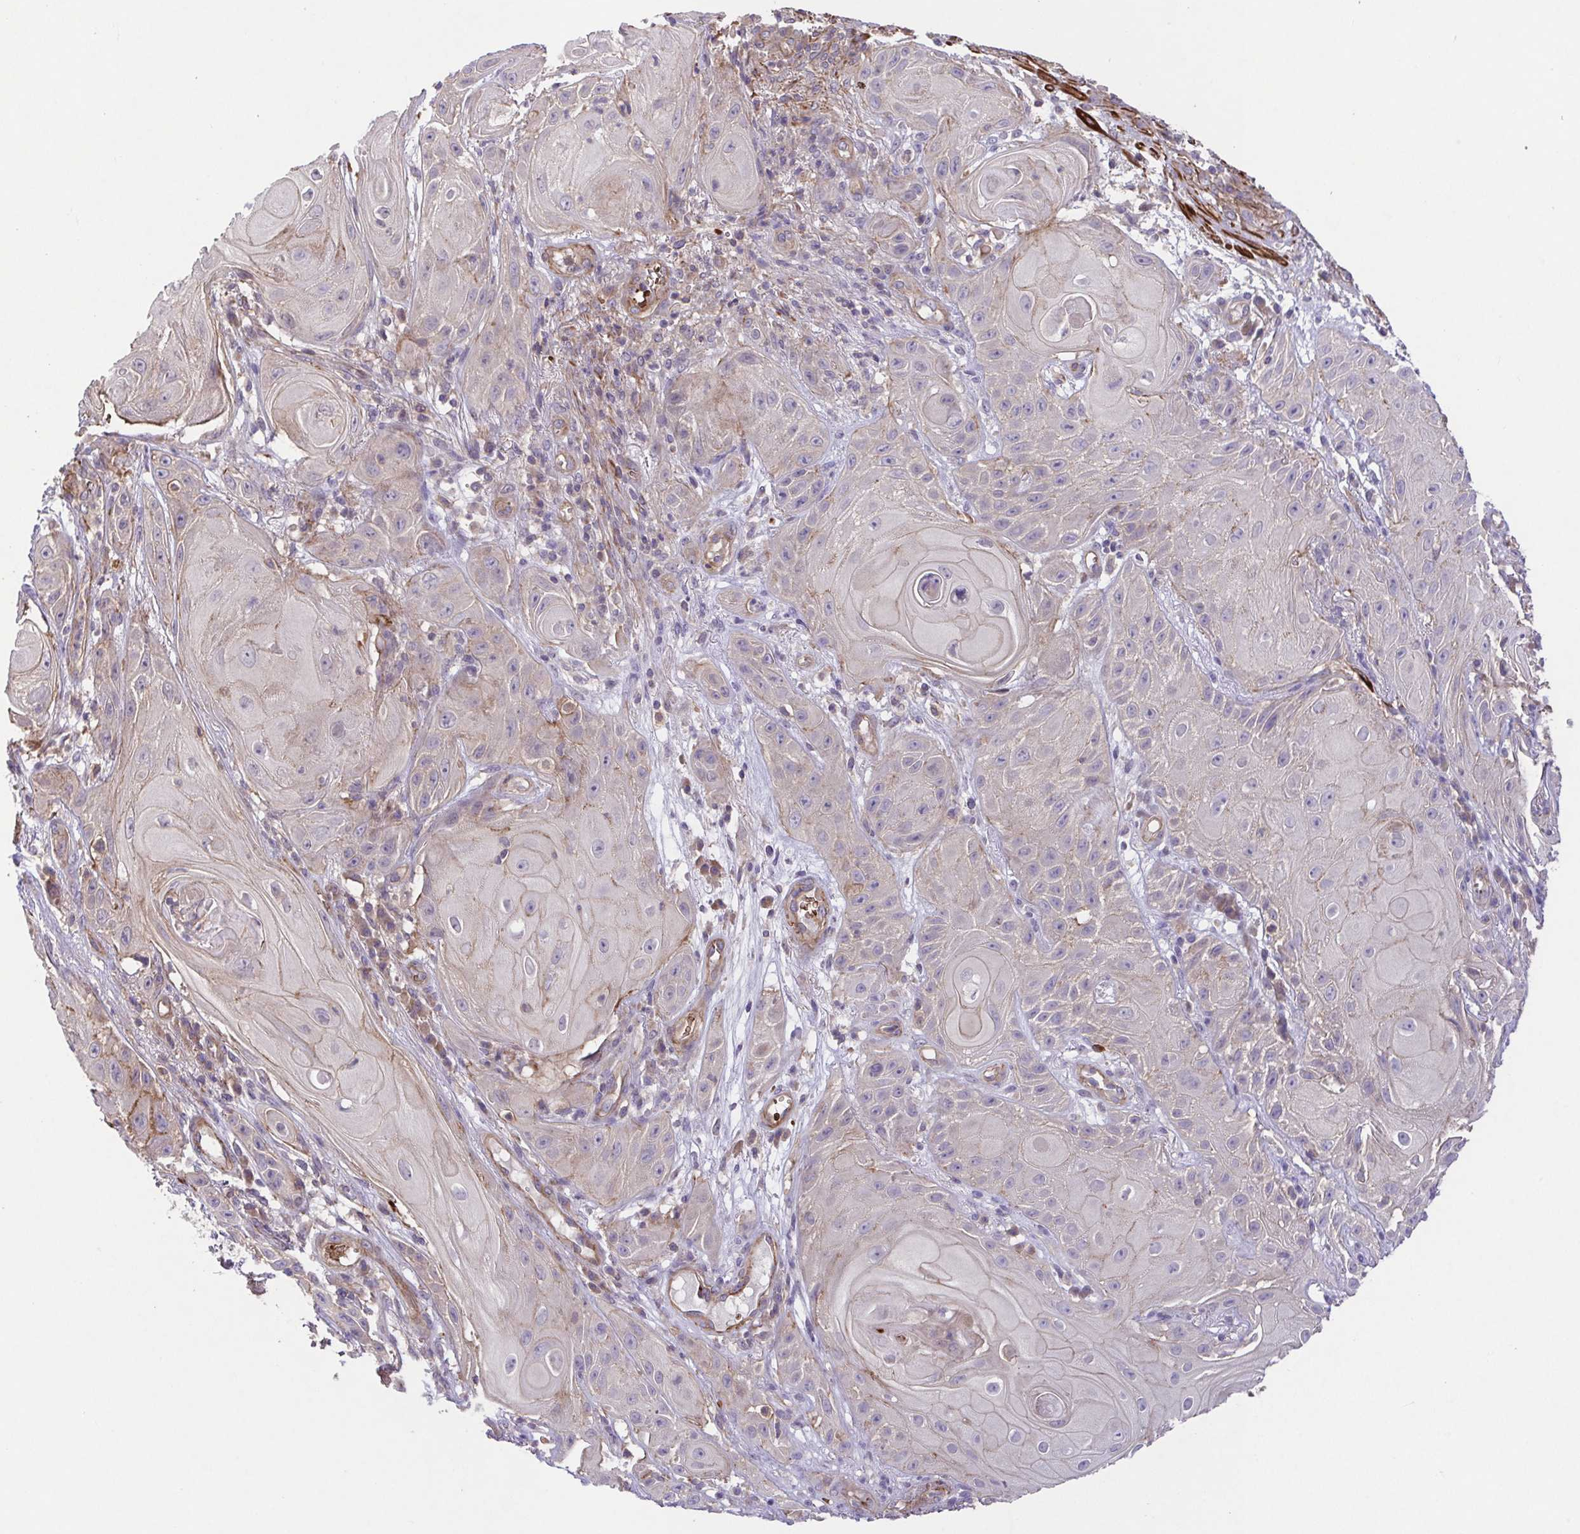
{"staining": {"intensity": "negative", "quantity": "none", "location": "none"}, "tissue": "skin cancer", "cell_type": "Tumor cells", "image_type": "cancer", "snomed": [{"axis": "morphology", "description": "Squamous cell carcinoma, NOS"}, {"axis": "topography", "description": "Skin"}], "caption": "The histopathology image displays no significant expression in tumor cells of squamous cell carcinoma (skin). (DAB (3,3'-diaminobenzidine) IHC with hematoxylin counter stain).", "gene": "IDE", "patient": {"sex": "male", "age": 62}}